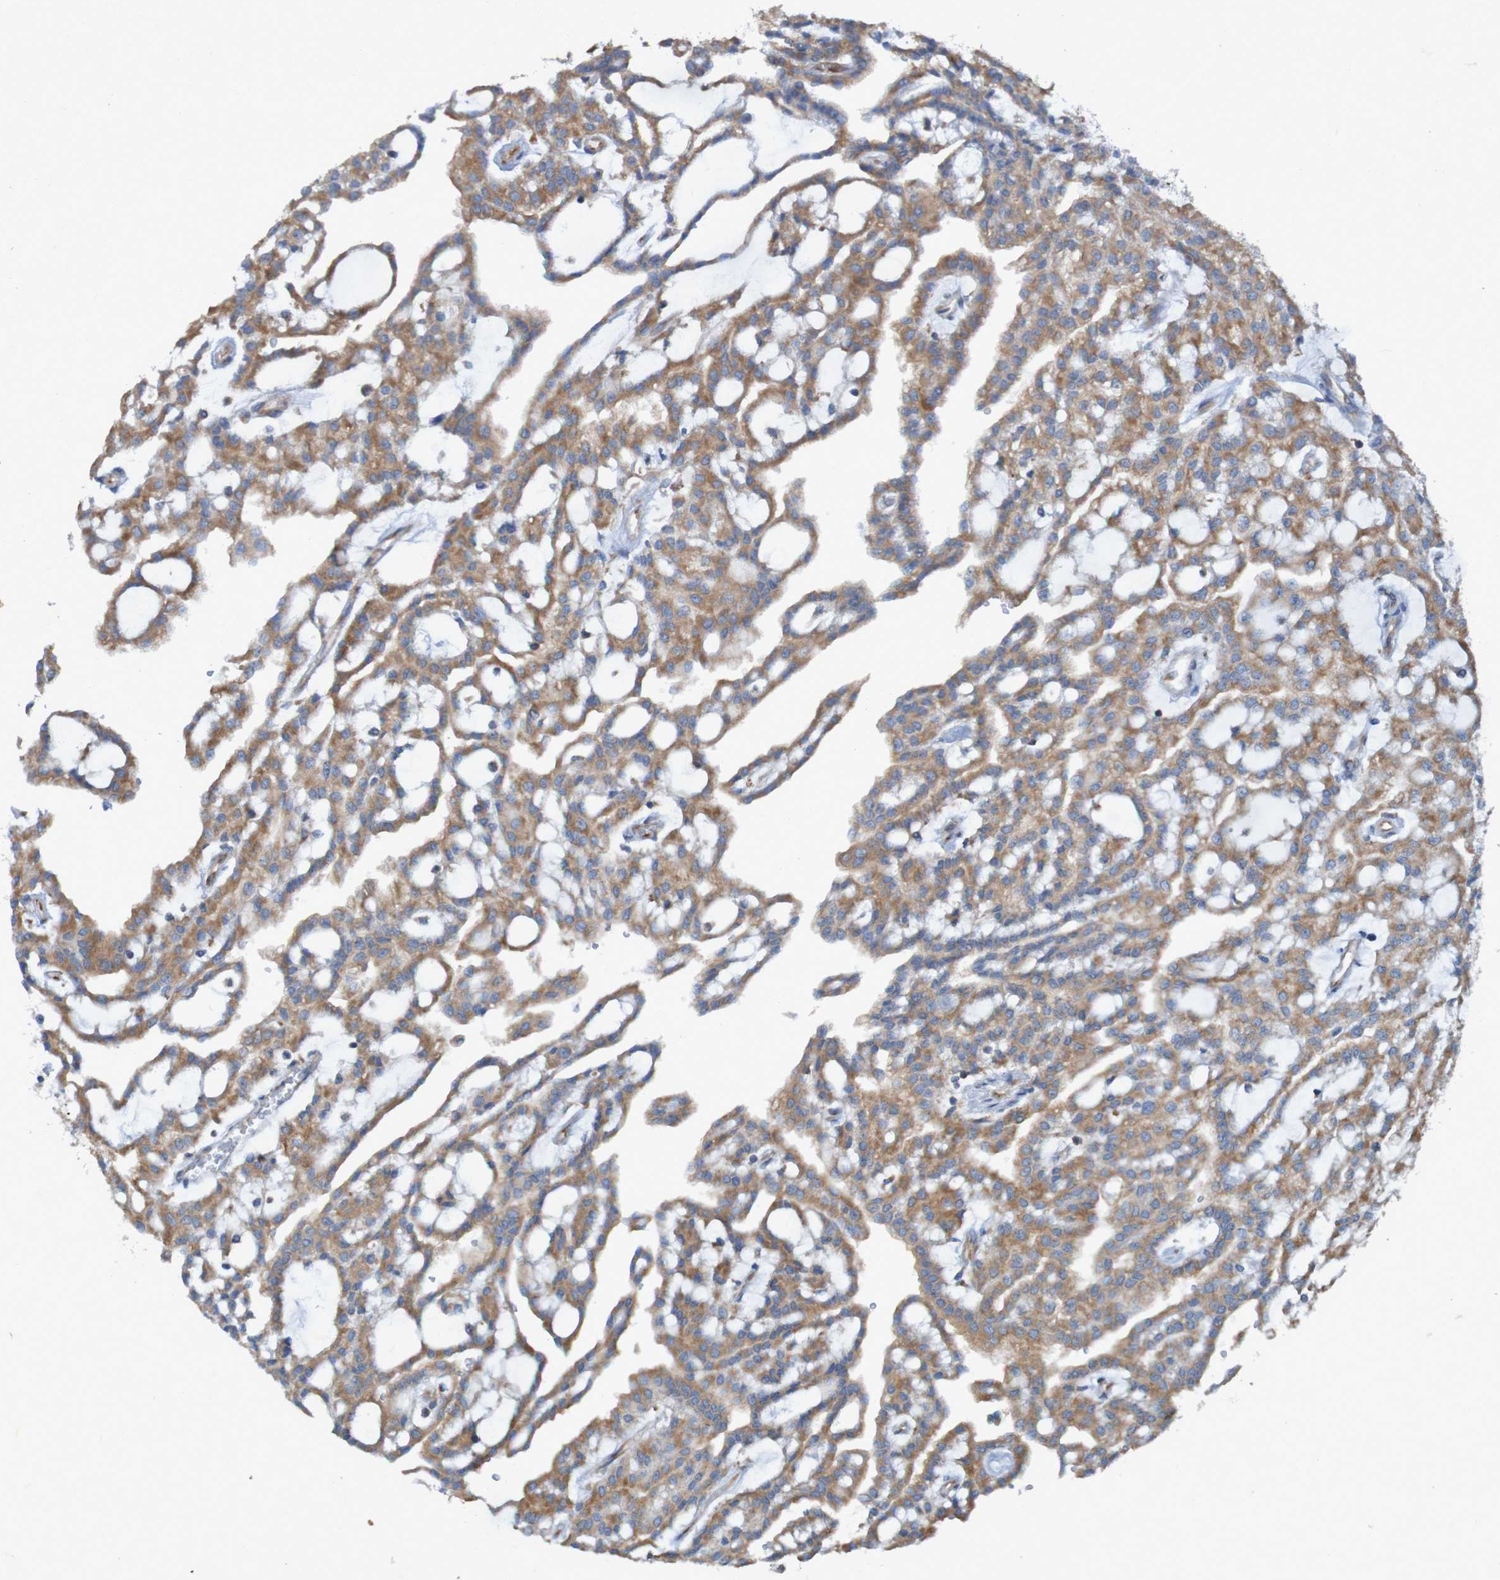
{"staining": {"intensity": "moderate", "quantity": ">75%", "location": "cytoplasmic/membranous"}, "tissue": "renal cancer", "cell_type": "Tumor cells", "image_type": "cancer", "snomed": [{"axis": "morphology", "description": "Adenocarcinoma, NOS"}, {"axis": "topography", "description": "Kidney"}], "caption": "A brown stain highlights moderate cytoplasmic/membranous positivity of a protein in human renal adenocarcinoma tumor cells.", "gene": "RPL10", "patient": {"sex": "male", "age": 63}}